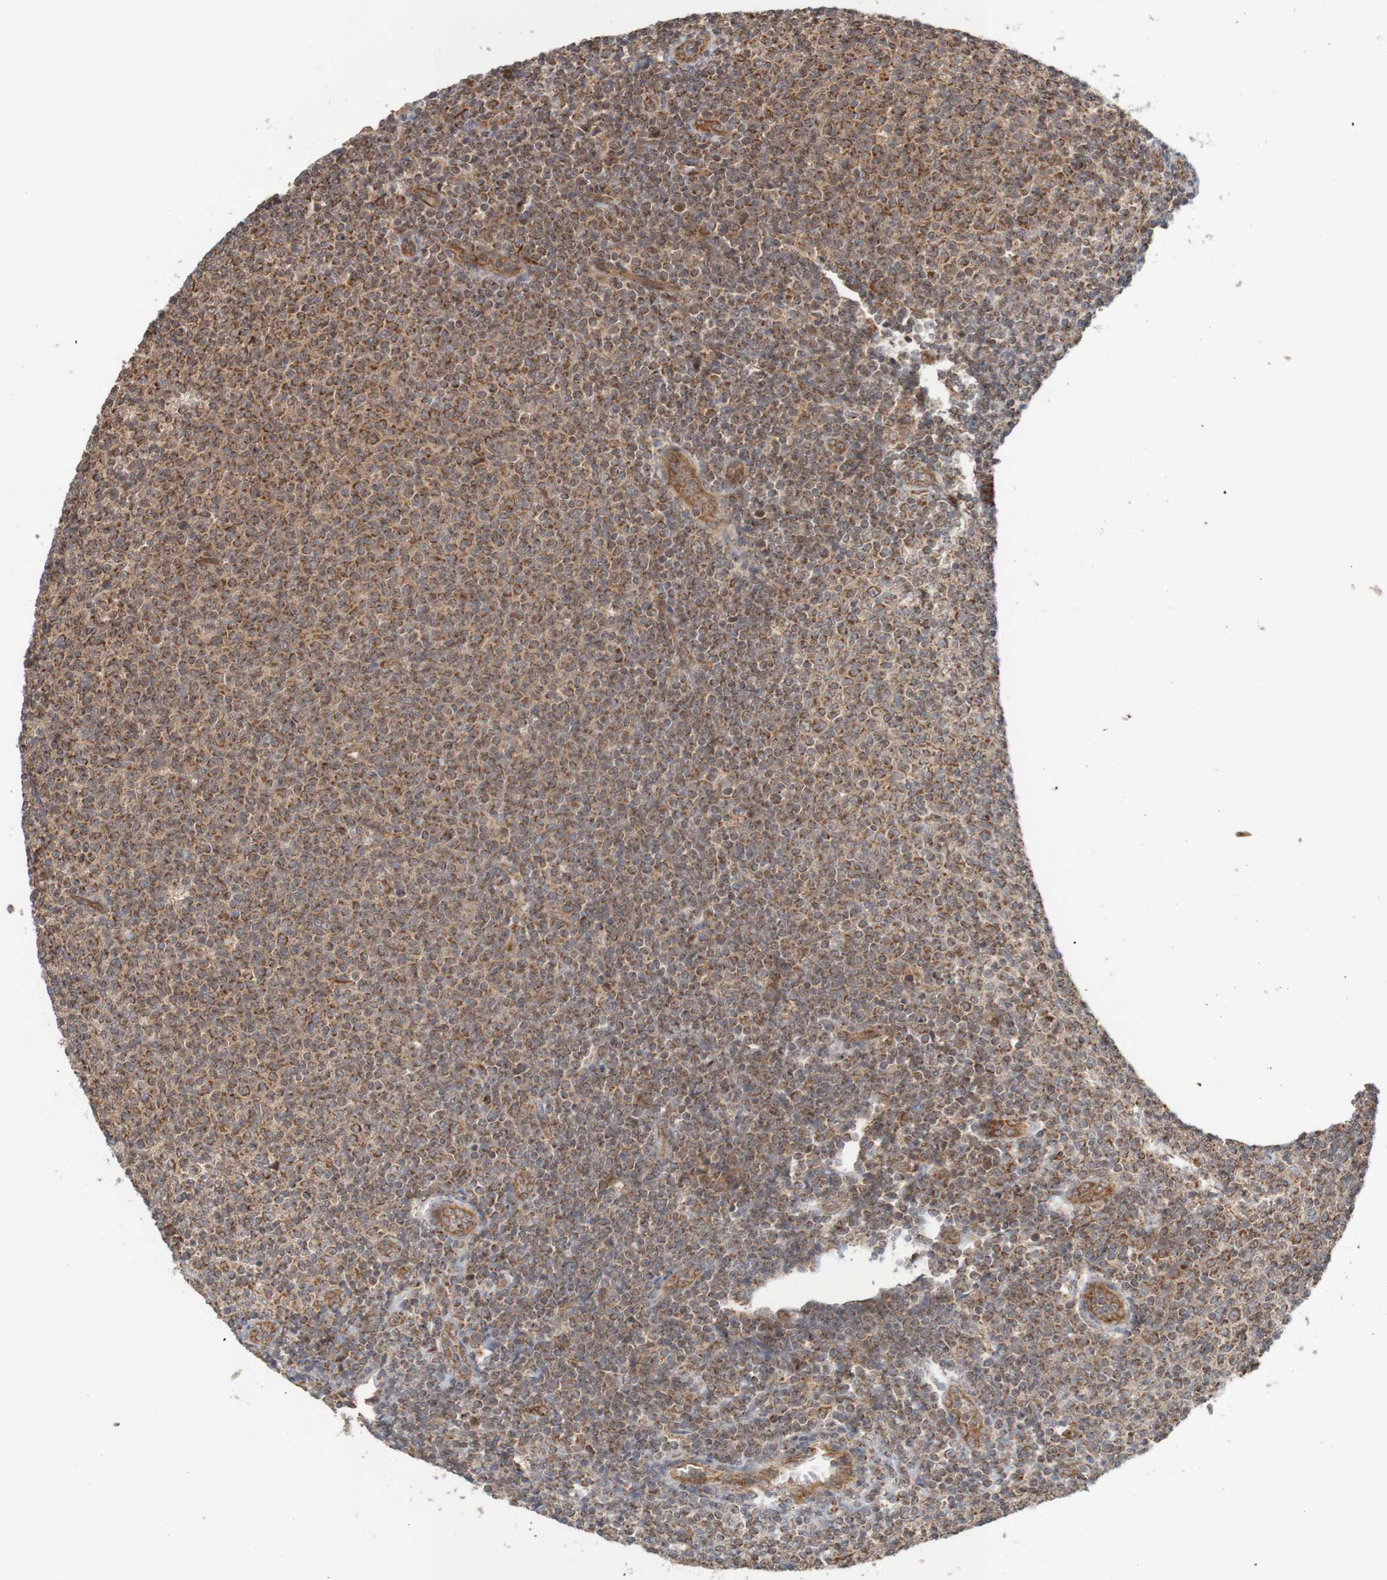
{"staining": {"intensity": "moderate", "quantity": ">75%", "location": "cytoplasmic/membranous"}, "tissue": "lymphoma", "cell_type": "Tumor cells", "image_type": "cancer", "snomed": [{"axis": "morphology", "description": "Malignant lymphoma, non-Hodgkin's type, Low grade"}, {"axis": "topography", "description": "Lymph node"}], "caption": "Immunohistochemistry (IHC) photomicrograph of neoplastic tissue: lymphoma stained using IHC shows medium levels of moderate protein expression localized specifically in the cytoplasmic/membranous of tumor cells, appearing as a cytoplasmic/membranous brown color.", "gene": "MRPL52", "patient": {"sex": "male", "age": 66}}